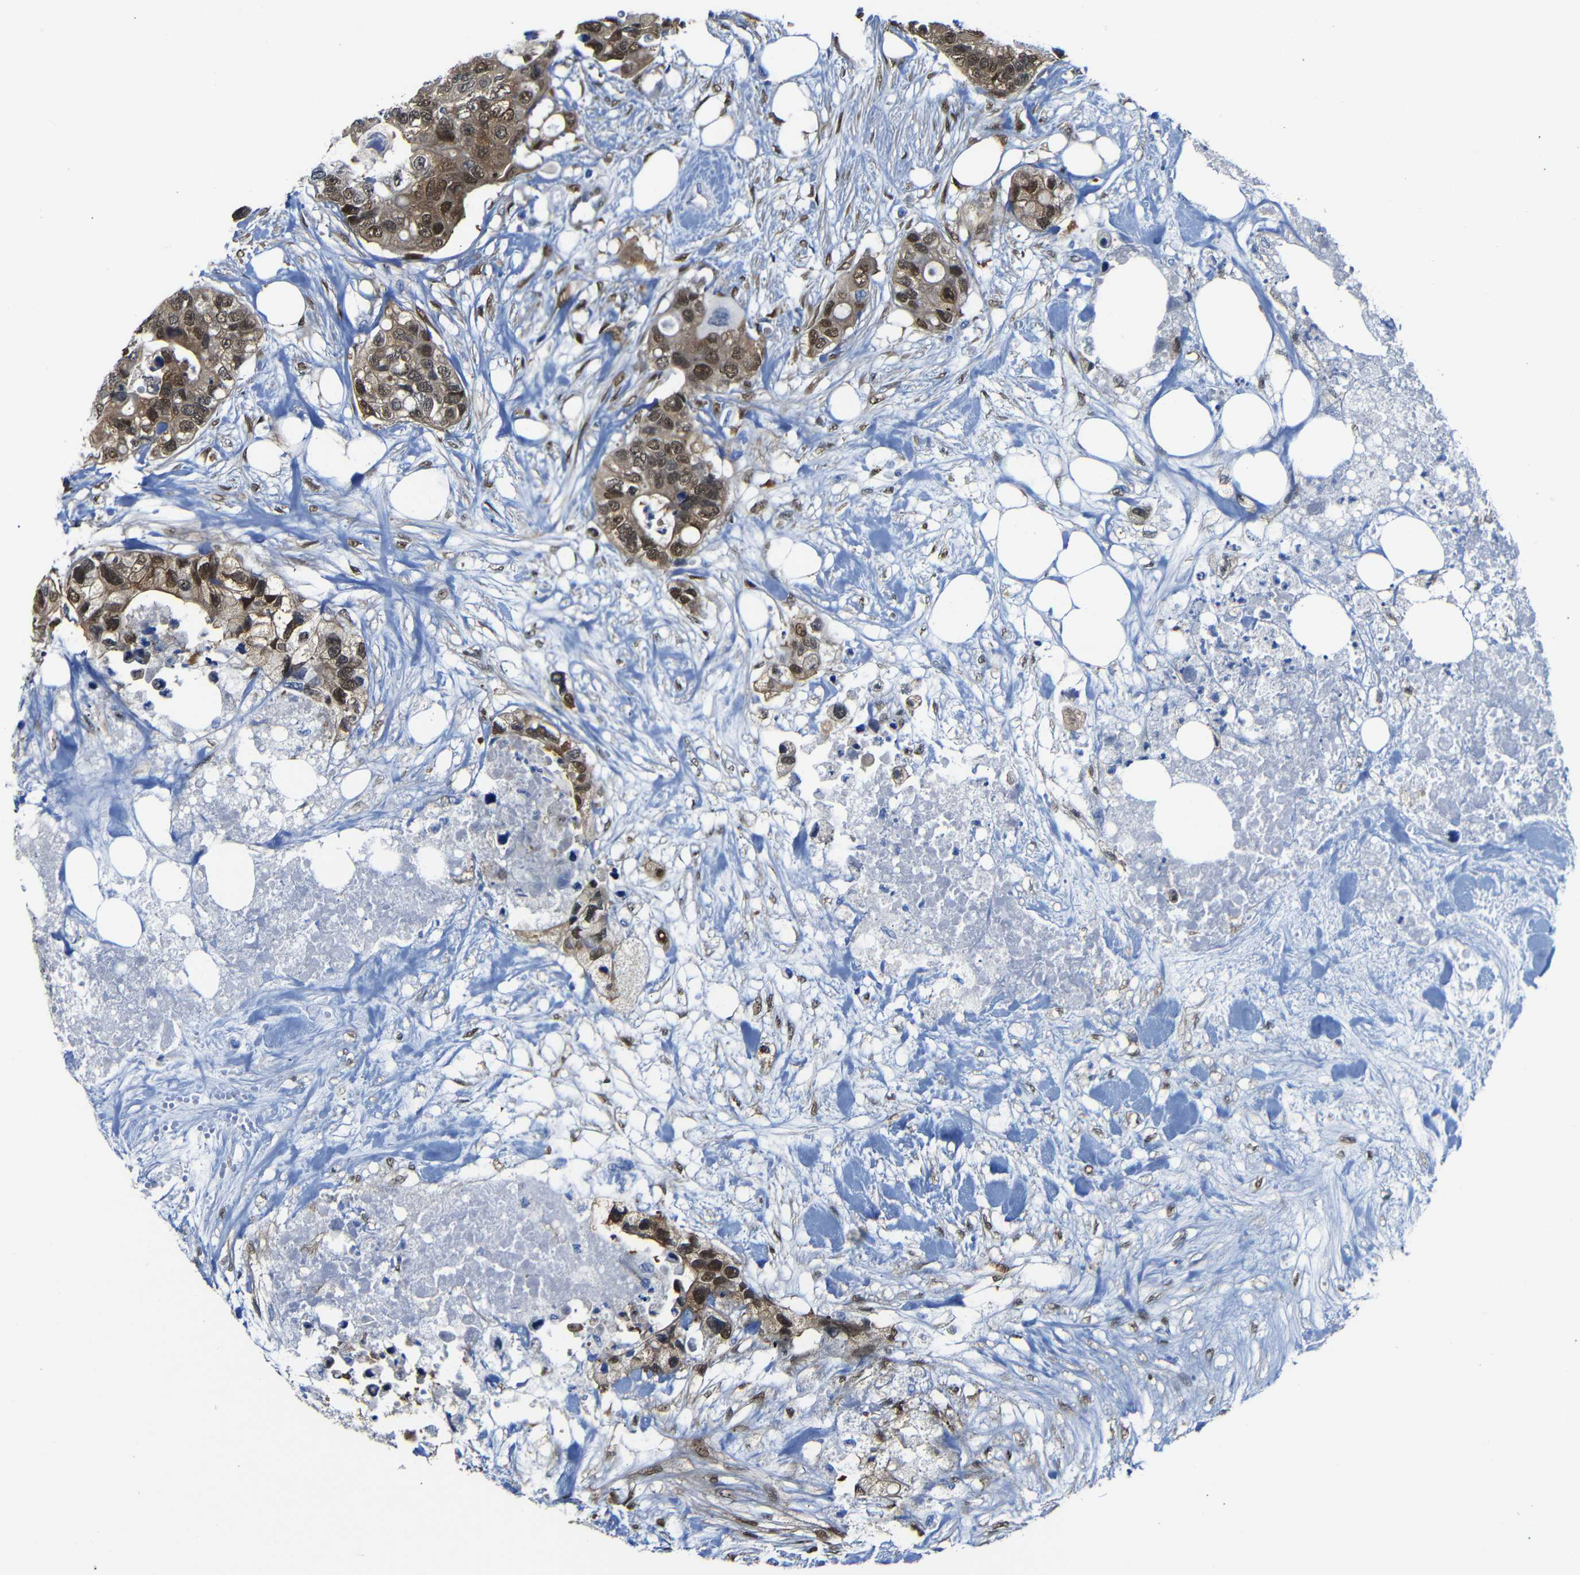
{"staining": {"intensity": "moderate", "quantity": ">75%", "location": "cytoplasmic/membranous,nuclear"}, "tissue": "colorectal cancer", "cell_type": "Tumor cells", "image_type": "cancer", "snomed": [{"axis": "morphology", "description": "Adenocarcinoma, NOS"}, {"axis": "topography", "description": "Colon"}], "caption": "Colorectal adenocarcinoma was stained to show a protein in brown. There is medium levels of moderate cytoplasmic/membranous and nuclear positivity in approximately >75% of tumor cells.", "gene": "YAP1", "patient": {"sex": "female", "age": 57}}